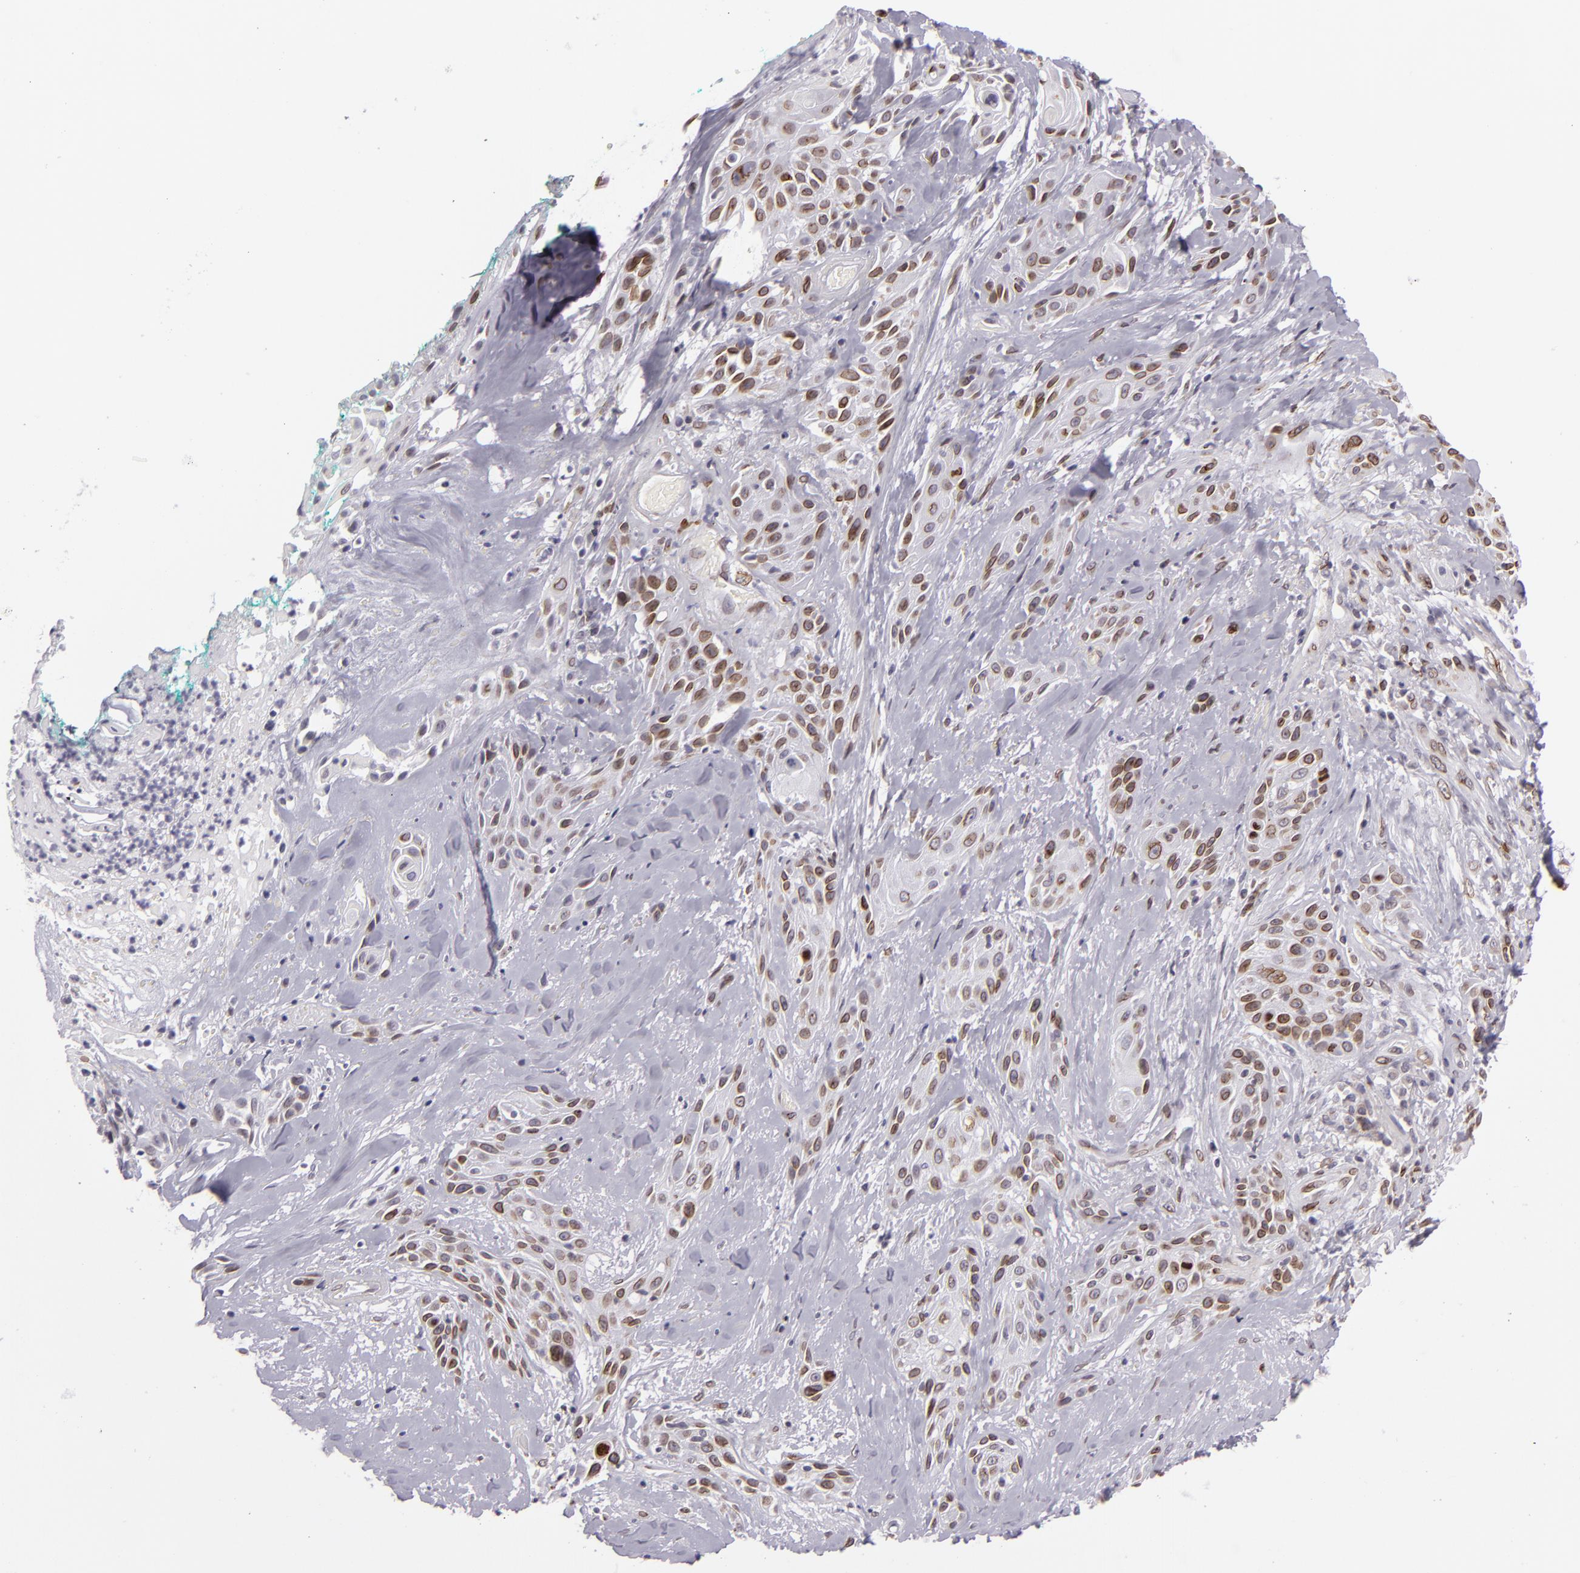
{"staining": {"intensity": "moderate", "quantity": "25%-75%", "location": "nuclear"}, "tissue": "skin cancer", "cell_type": "Tumor cells", "image_type": "cancer", "snomed": [{"axis": "morphology", "description": "Squamous cell carcinoma, NOS"}, {"axis": "topography", "description": "Skin"}, {"axis": "topography", "description": "Anal"}], "caption": "Immunohistochemistry (IHC) (DAB) staining of human skin squamous cell carcinoma demonstrates moderate nuclear protein staining in approximately 25%-75% of tumor cells. The protein is shown in brown color, while the nuclei are stained blue.", "gene": "EMD", "patient": {"sex": "male", "age": 64}}